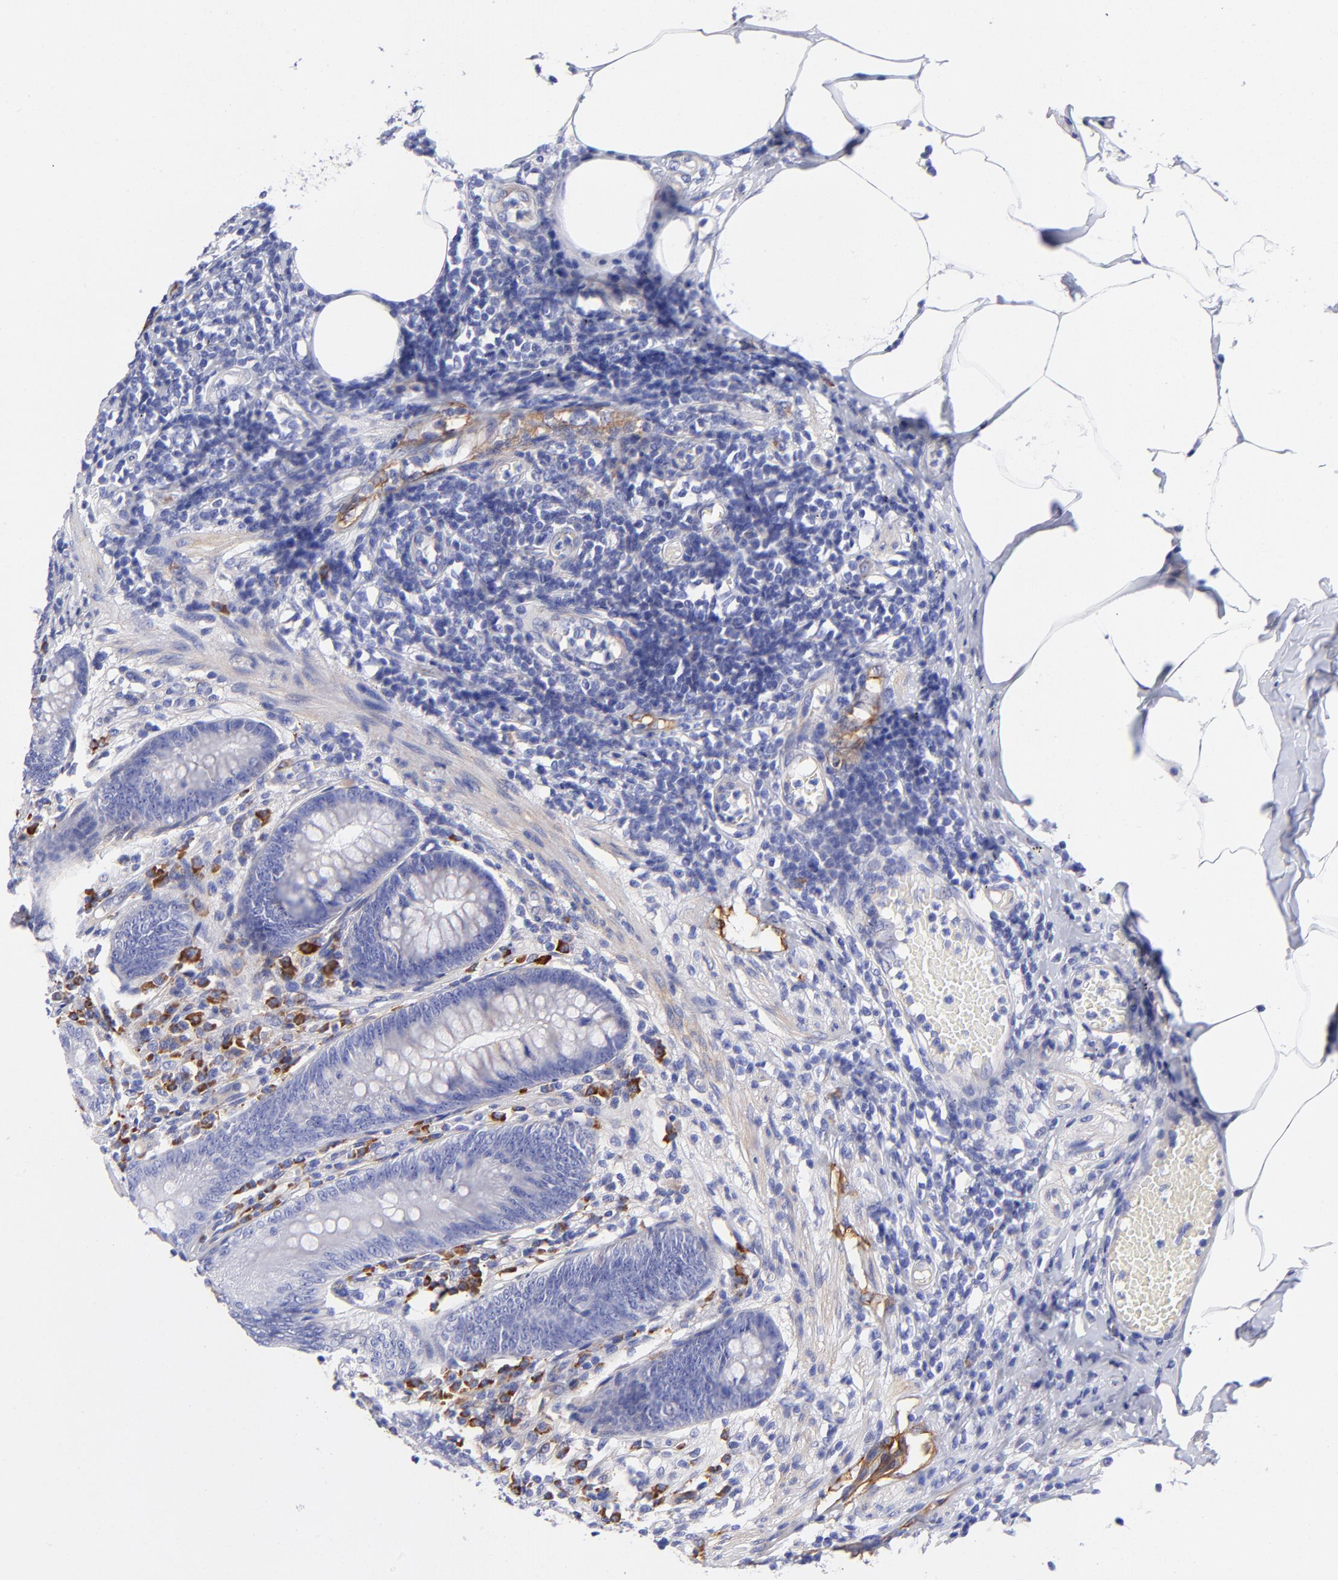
{"staining": {"intensity": "weak", "quantity": "<25%", "location": "cytoplasmic/membranous"}, "tissue": "appendix", "cell_type": "Glandular cells", "image_type": "normal", "snomed": [{"axis": "morphology", "description": "Normal tissue, NOS"}, {"axis": "morphology", "description": "Inflammation, NOS"}, {"axis": "topography", "description": "Appendix"}], "caption": "High magnification brightfield microscopy of unremarkable appendix stained with DAB (3,3'-diaminobenzidine) (brown) and counterstained with hematoxylin (blue): glandular cells show no significant expression. (DAB (3,3'-diaminobenzidine) IHC with hematoxylin counter stain).", "gene": "PPFIBP1", "patient": {"sex": "male", "age": 46}}